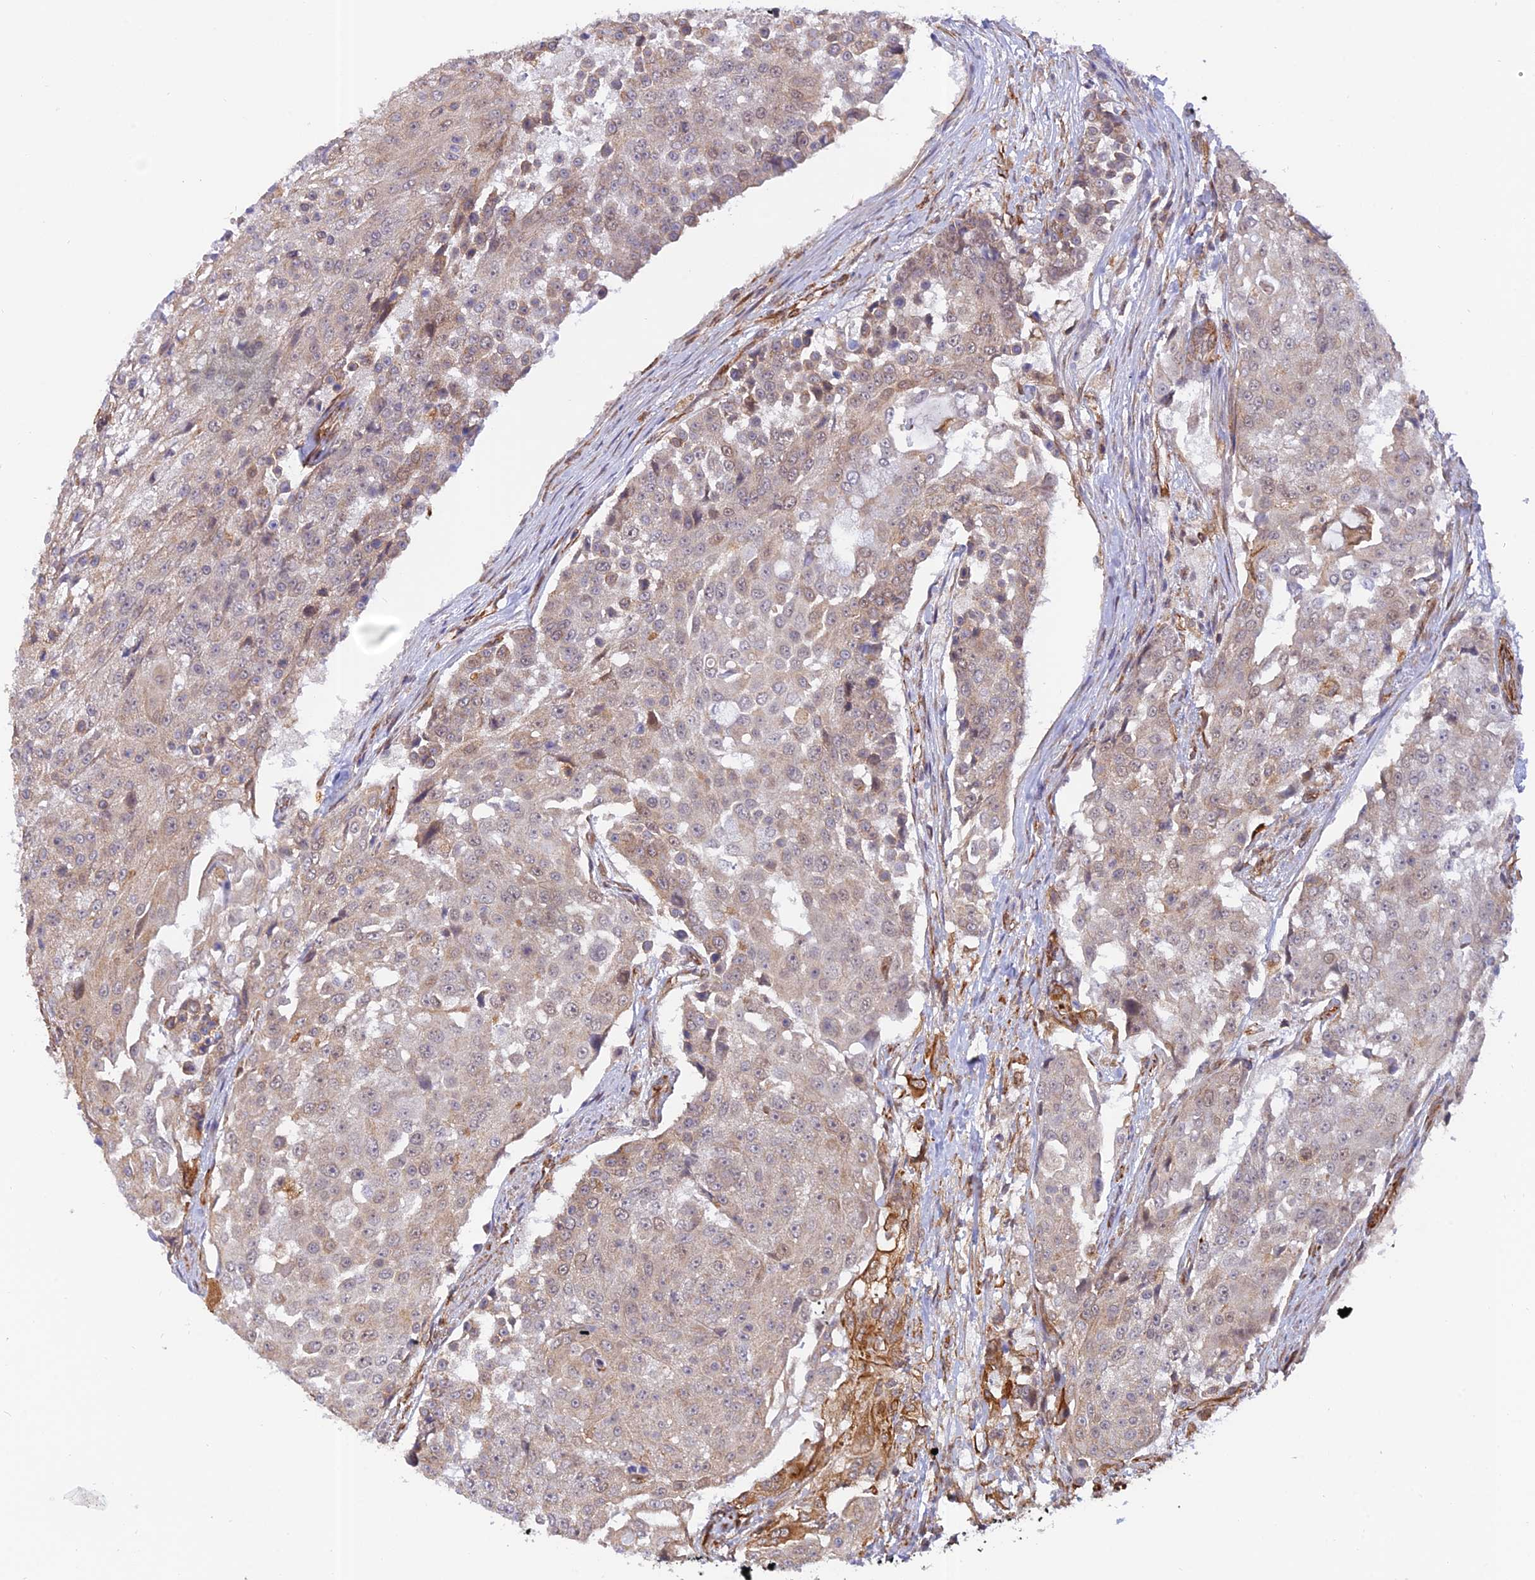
{"staining": {"intensity": "weak", "quantity": "<25%", "location": "cytoplasmic/membranous,nuclear"}, "tissue": "urothelial cancer", "cell_type": "Tumor cells", "image_type": "cancer", "snomed": [{"axis": "morphology", "description": "Urothelial carcinoma, High grade"}, {"axis": "topography", "description": "Urinary bladder"}], "caption": "The IHC photomicrograph has no significant staining in tumor cells of high-grade urothelial carcinoma tissue.", "gene": "PAGR1", "patient": {"sex": "female", "age": 63}}